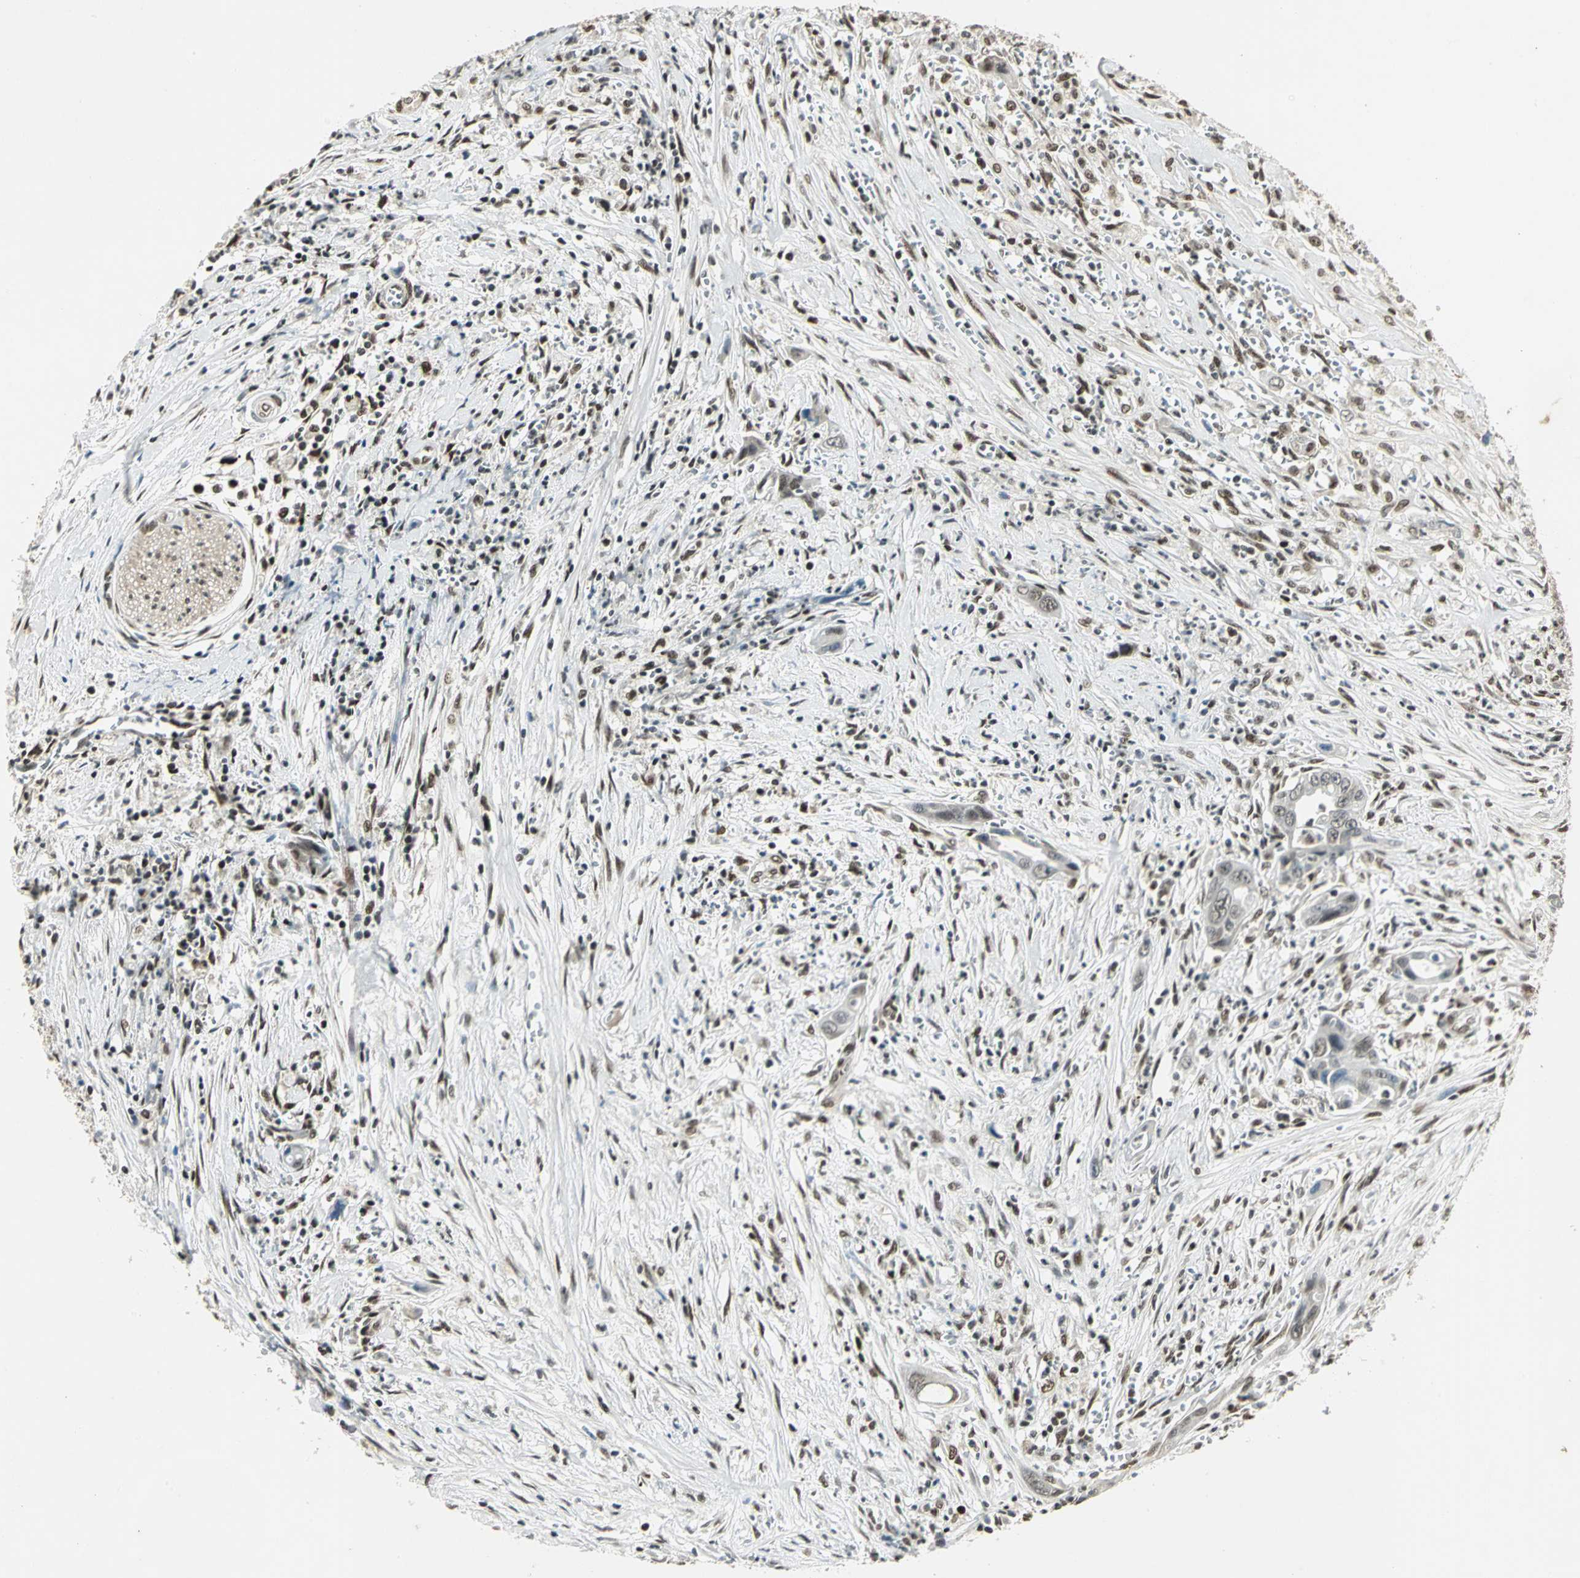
{"staining": {"intensity": "moderate", "quantity": "25%-75%", "location": "nuclear"}, "tissue": "pancreatic cancer", "cell_type": "Tumor cells", "image_type": "cancer", "snomed": [{"axis": "morphology", "description": "Adenocarcinoma, NOS"}, {"axis": "topography", "description": "Pancreas"}], "caption": "Immunohistochemical staining of pancreatic cancer shows moderate nuclear protein expression in about 25%-75% of tumor cells.", "gene": "RAD17", "patient": {"sex": "male", "age": 59}}